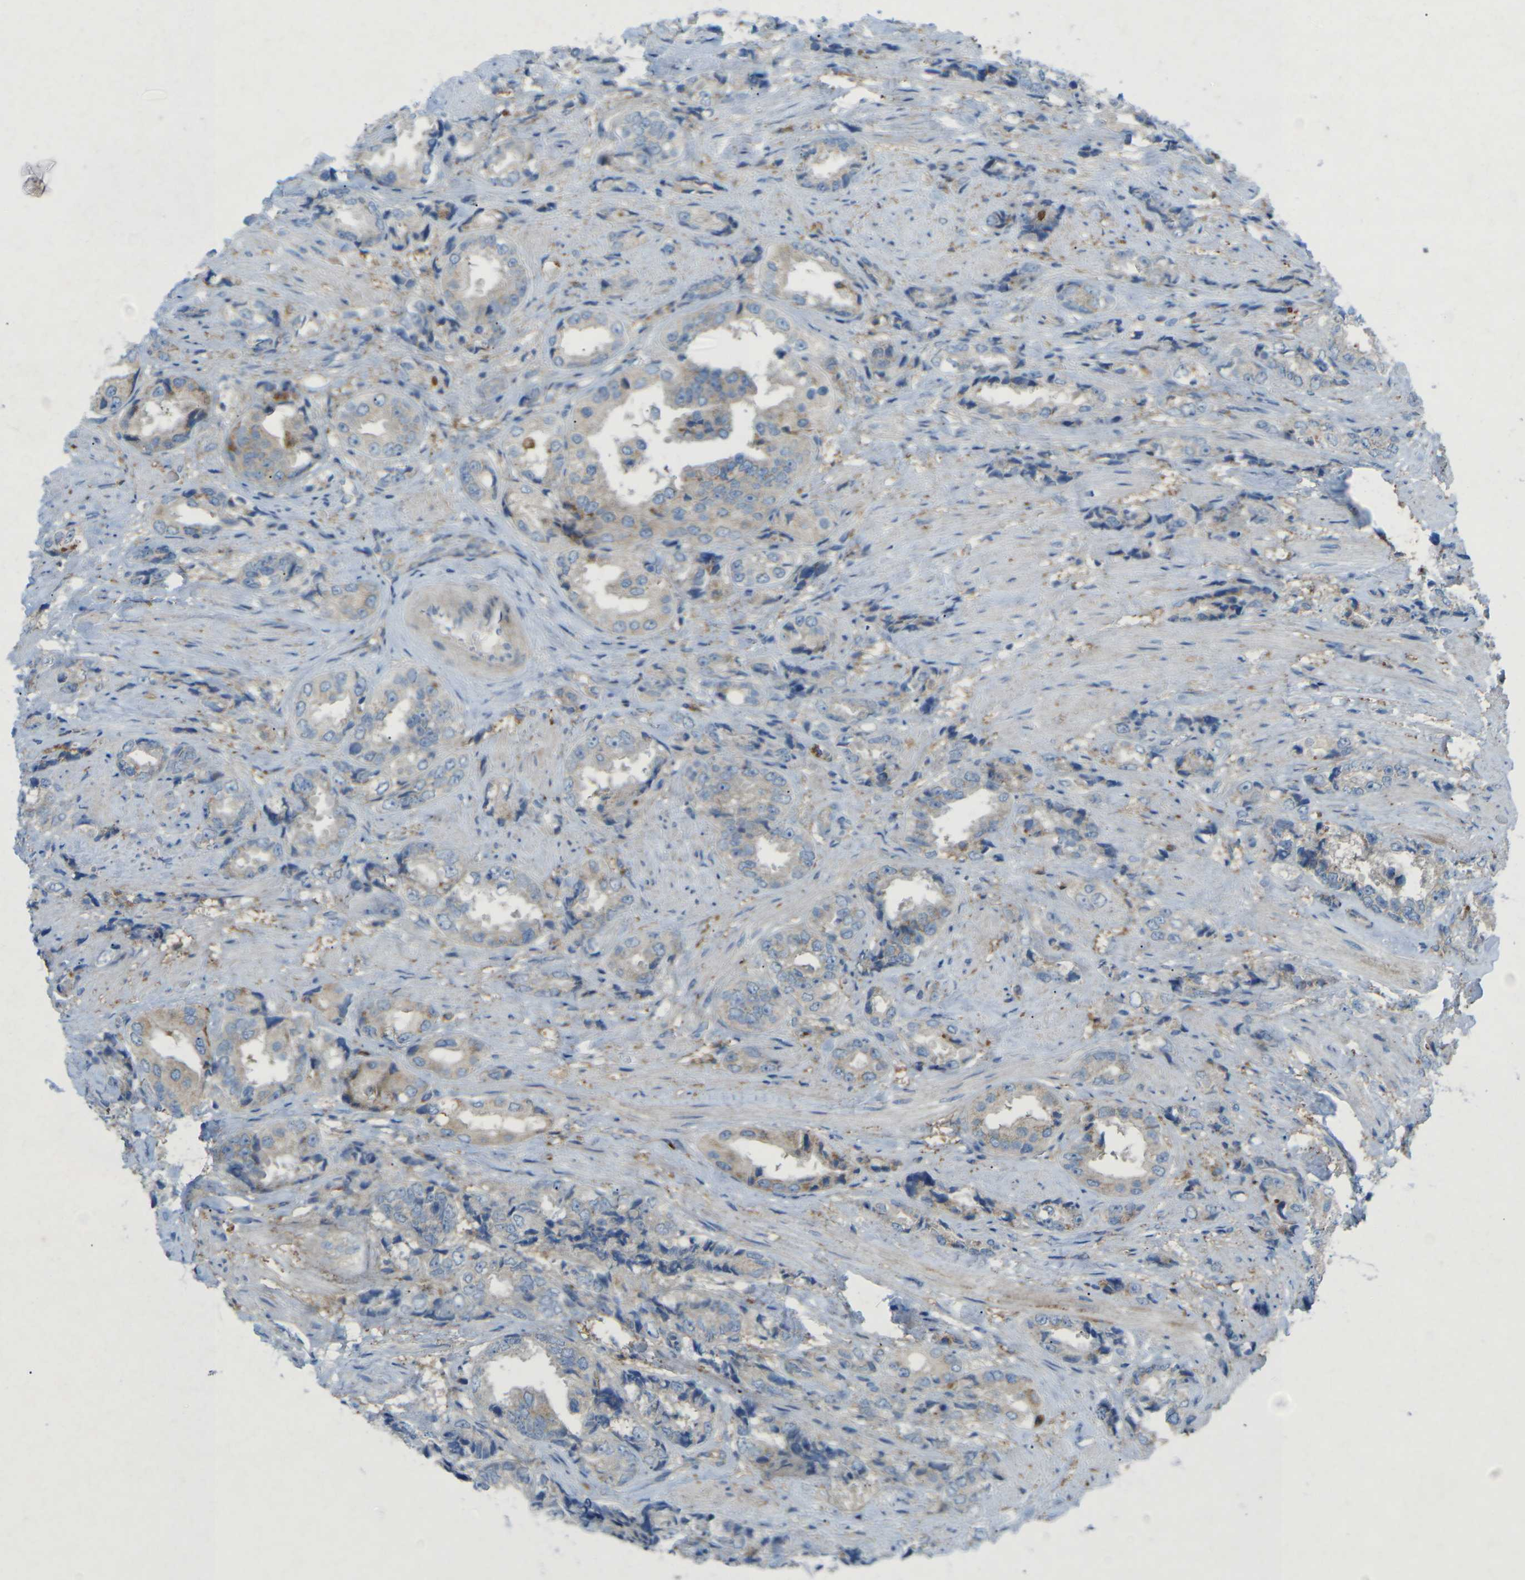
{"staining": {"intensity": "weak", "quantity": "<25%", "location": "cytoplasmic/membranous"}, "tissue": "prostate cancer", "cell_type": "Tumor cells", "image_type": "cancer", "snomed": [{"axis": "morphology", "description": "Adenocarcinoma, High grade"}, {"axis": "topography", "description": "Prostate"}], "caption": "Tumor cells are negative for brown protein staining in prostate cancer. (Stains: DAB (3,3'-diaminobenzidine) immunohistochemistry with hematoxylin counter stain, Microscopy: brightfield microscopy at high magnification).", "gene": "STK11", "patient": {"sex": "male", "age": 61}}